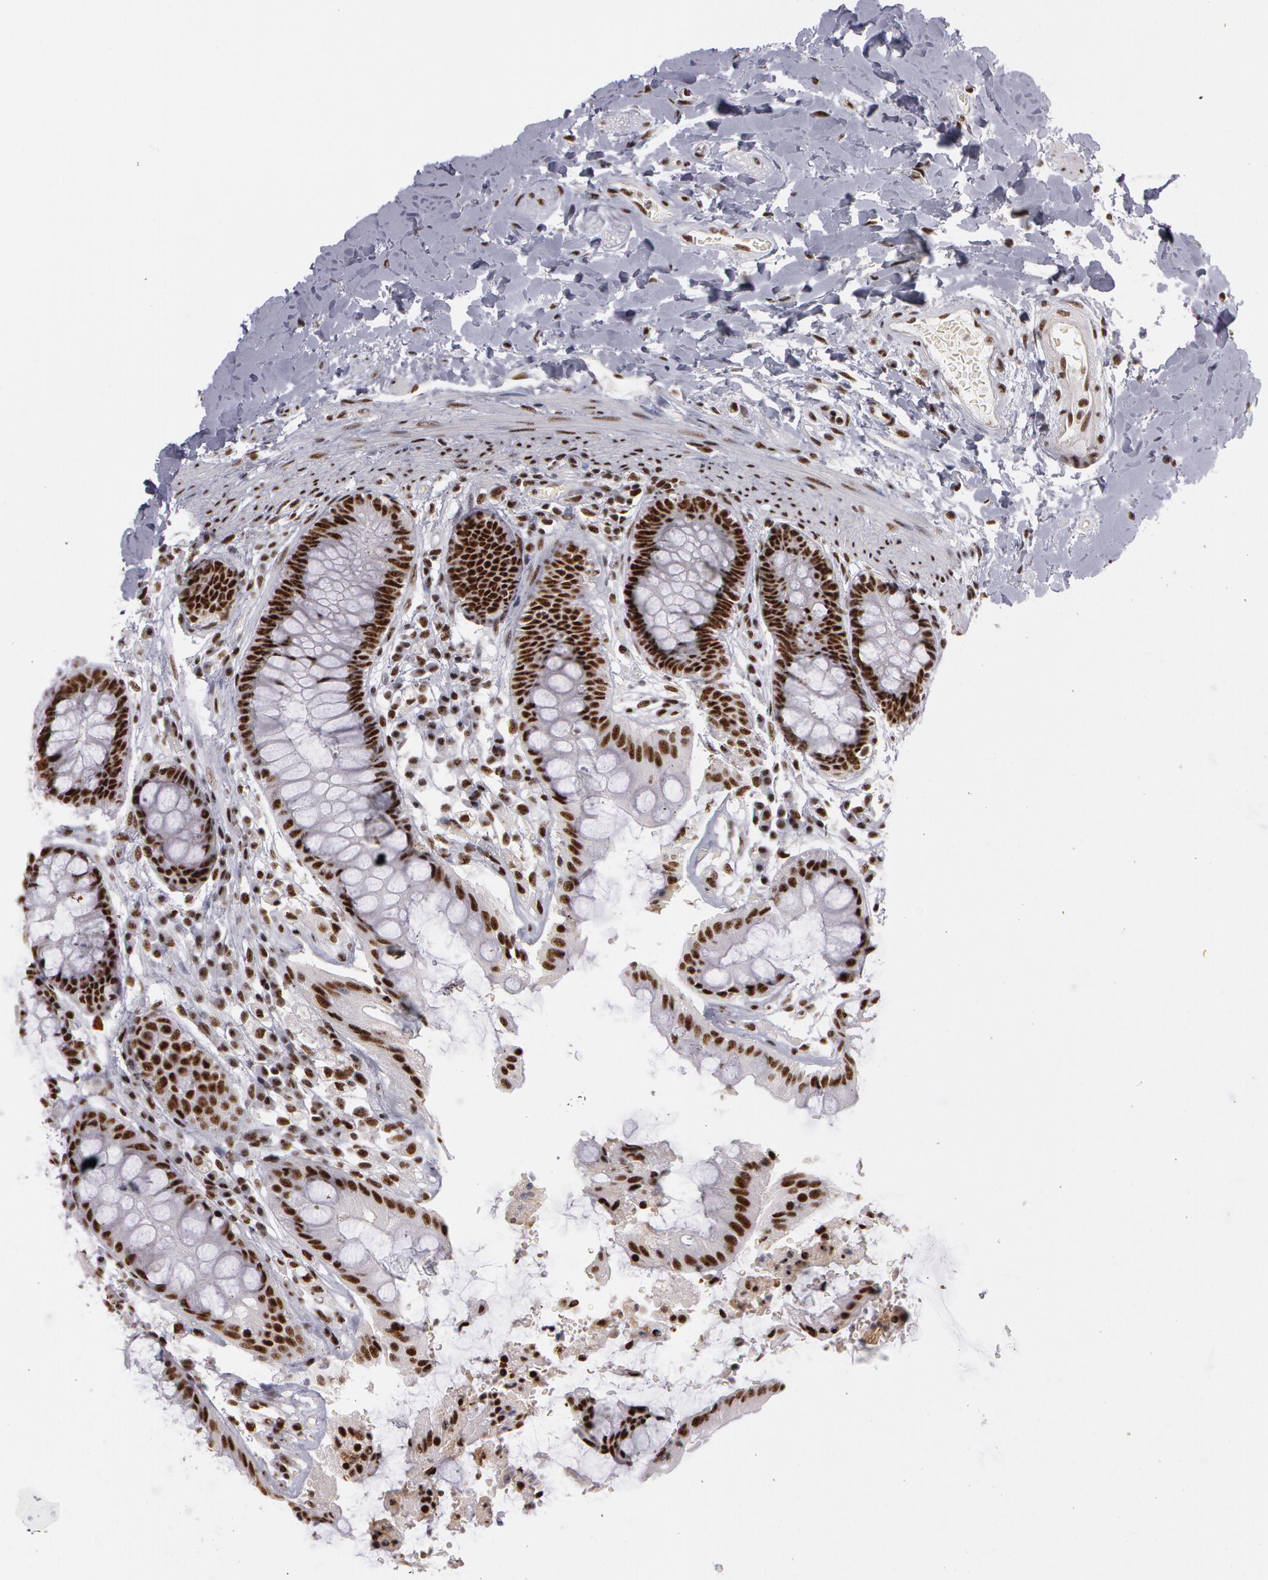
{"staining": {"intensity": "strong", "quantity": ">75%", "location": "nuclear"}, "tissue": "rectum", "cell_type": "Glandular cells", "image_type": "normal", "snomed": [{"axis": "morphology", "description": "Normal tissue, NOS"}, {"axis": "topography", "description": "Rectum"}], "caption": "Immunohistochemical staining of benign rectum exhibits >75% levels of strong nuclear protein expression in approximately >75% of glandular cells.", "gene": "PNN", "patient": {"sex": "female", "age": 46}}